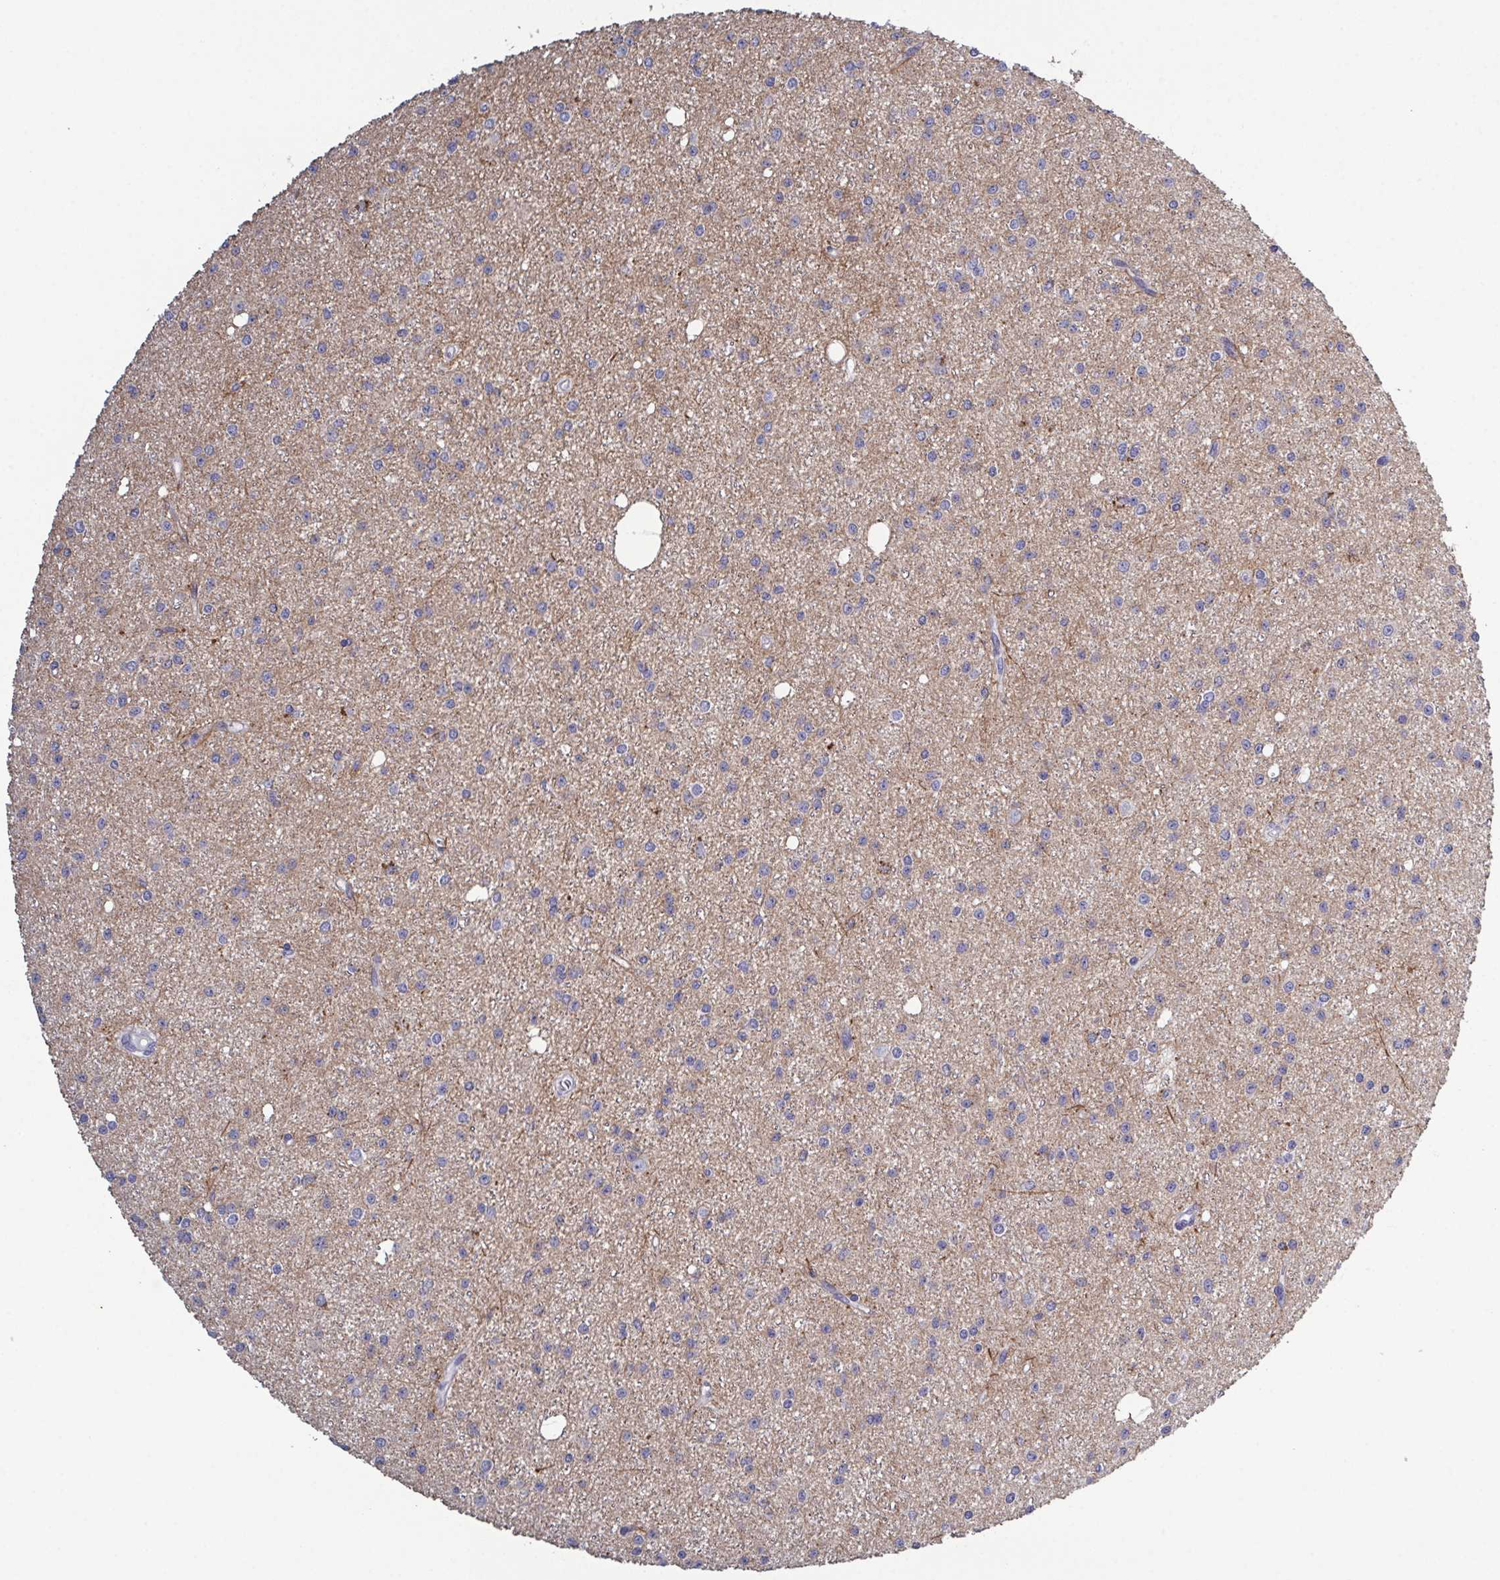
{"staining": {"intensity": "negative", "quantity": "none", "location": "none"}, "tissue": "glioma", "cell_type": "Tumor cells", "image_type": "cancer", "snomed": [{"axis": "morphology", "description": "Glioma, malignant, Low grade"}, {"axis": "topography", "description": "Brain"}], "caption": "Immunohistochemical staining of human malignant glioma (low-grade) shows no significant expression in tumor cells. The staining was performed using DAB (3,3'-diaminobenzidine) to visualize the protein expression in brown, while the nuclei were stained in blue with hematoxylin (Magnification: 20x).", "gene": "GLDC", "patient": {"sex": "male", "age": 27}}